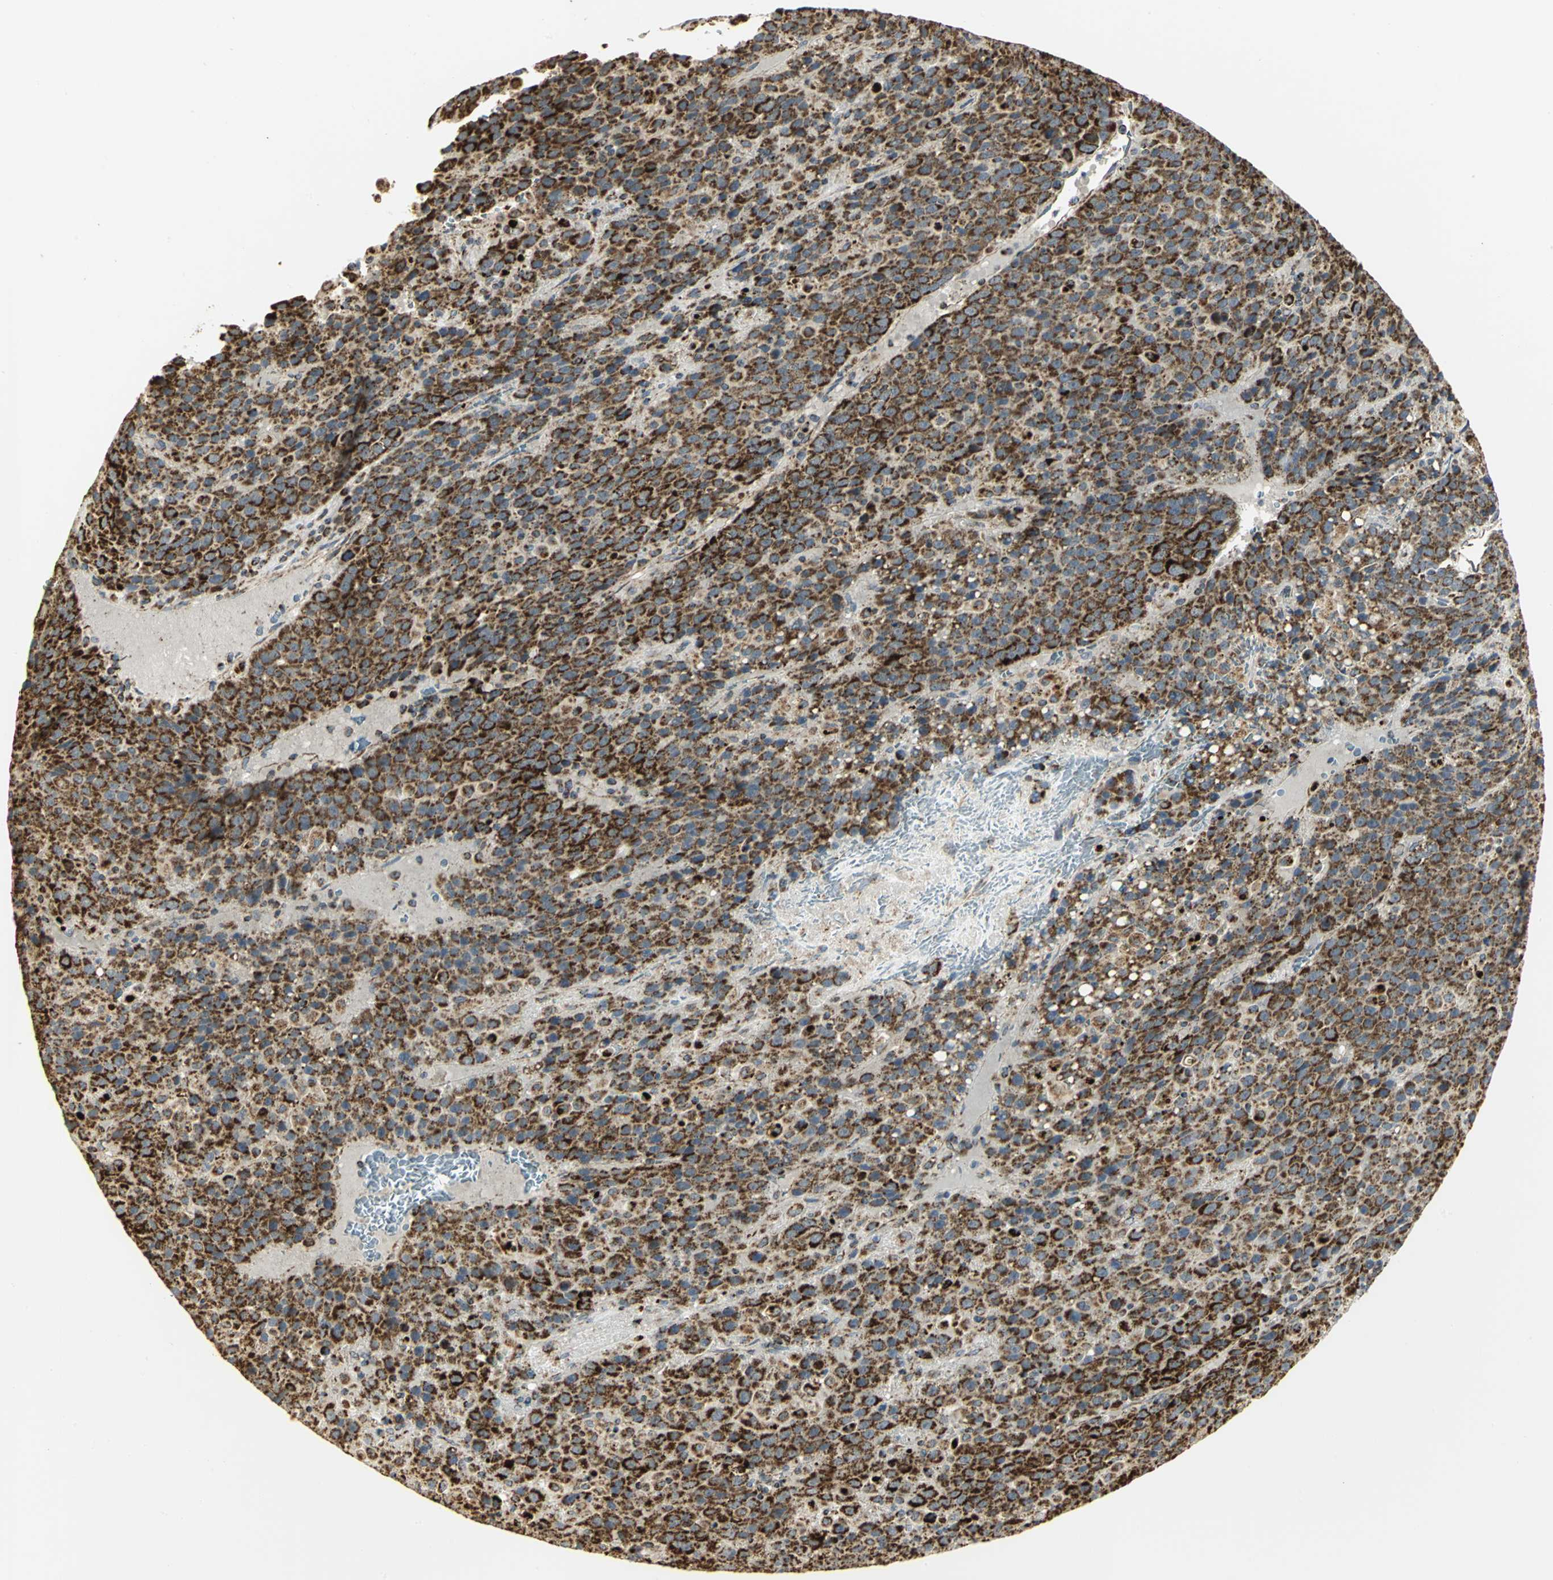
{"staining": {"intensity": "strong", "quantity": ">75%", "location": "cytoplasmic/membranous"}, "tissue": "liver cancer", "cell_type": "Tumor cells", "image_type": "cancer", "snomed": [{"axis": "morphology", "description": "Carcinoma, Hepatocellular, NOS"}, {"axis": "topography", "description": "Liver"}], "caption": "Liver hepatocellular carcinoma stained with DAB (3,3'-diaminobenzidine) immunohistochemistry demonstrates high levels of strong cytoplasmic/membranous positivity in approximately >75% of tumor cells.", "gene": "VDAC1", "patient": {"sex": "female", "age": 53}}